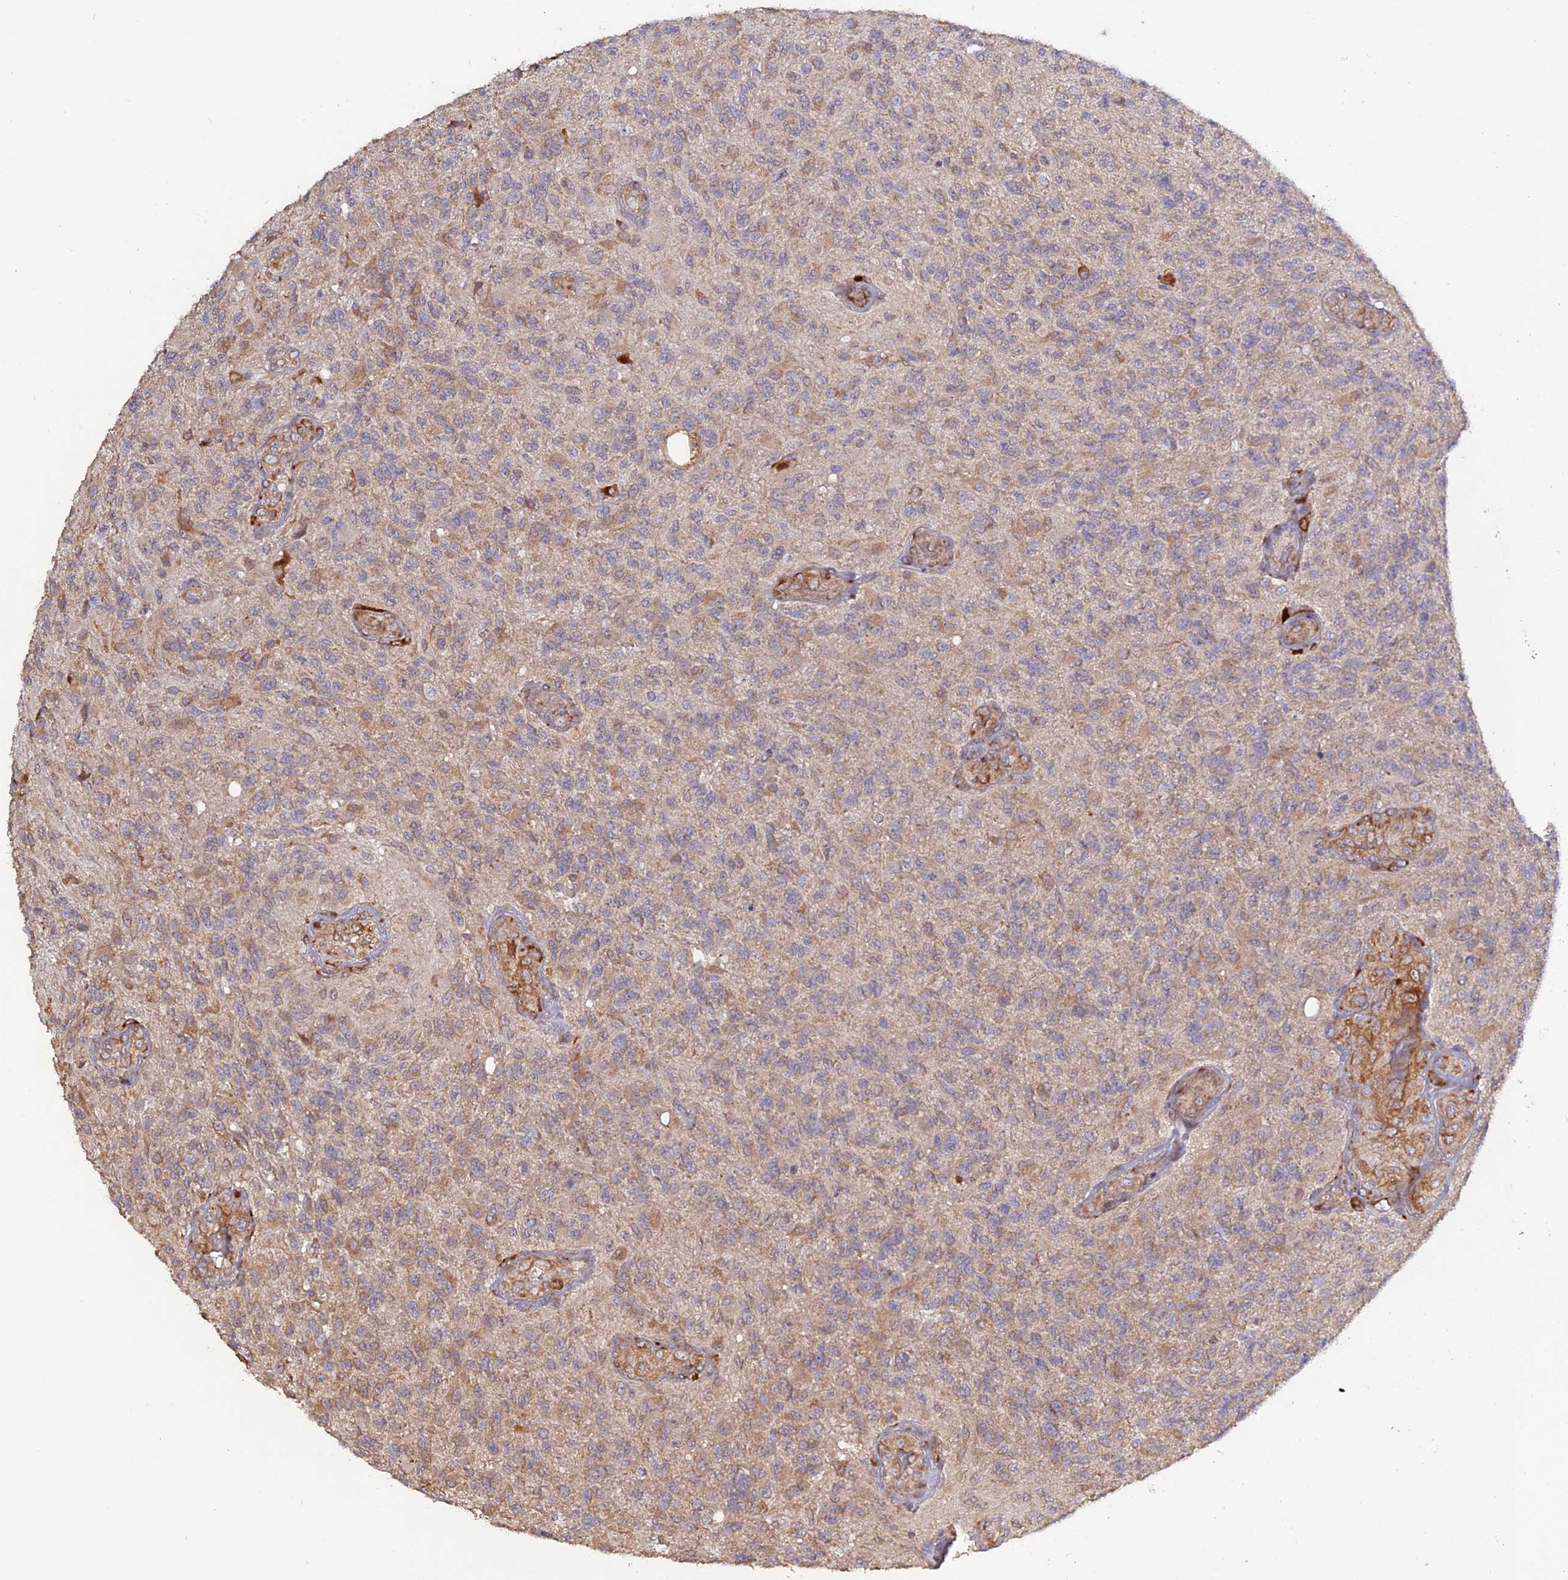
{"staining": {"intensity": "weak", "quantity": "25%-75%", "location": "cytoplasmic/membranous"}, "tissue": "glioma", "cell_type": "Tumor cells", "image_type": "cancer", "snomed": [{"axis": "morphology", "description": "Glioma, malignant, High grade"}, {"axis": "topography", "description": "Brain"}], "caption": "Immunohistochemistry (IHC) micrograph of human glioma stained for a protein (brown), which demonstrates low levels of weak cytoplasmic/membranous positivity in approximately 25%-75% of tumor cells.", "gene": "PPIC", "patient": {"sex": "male", "age": 56}}